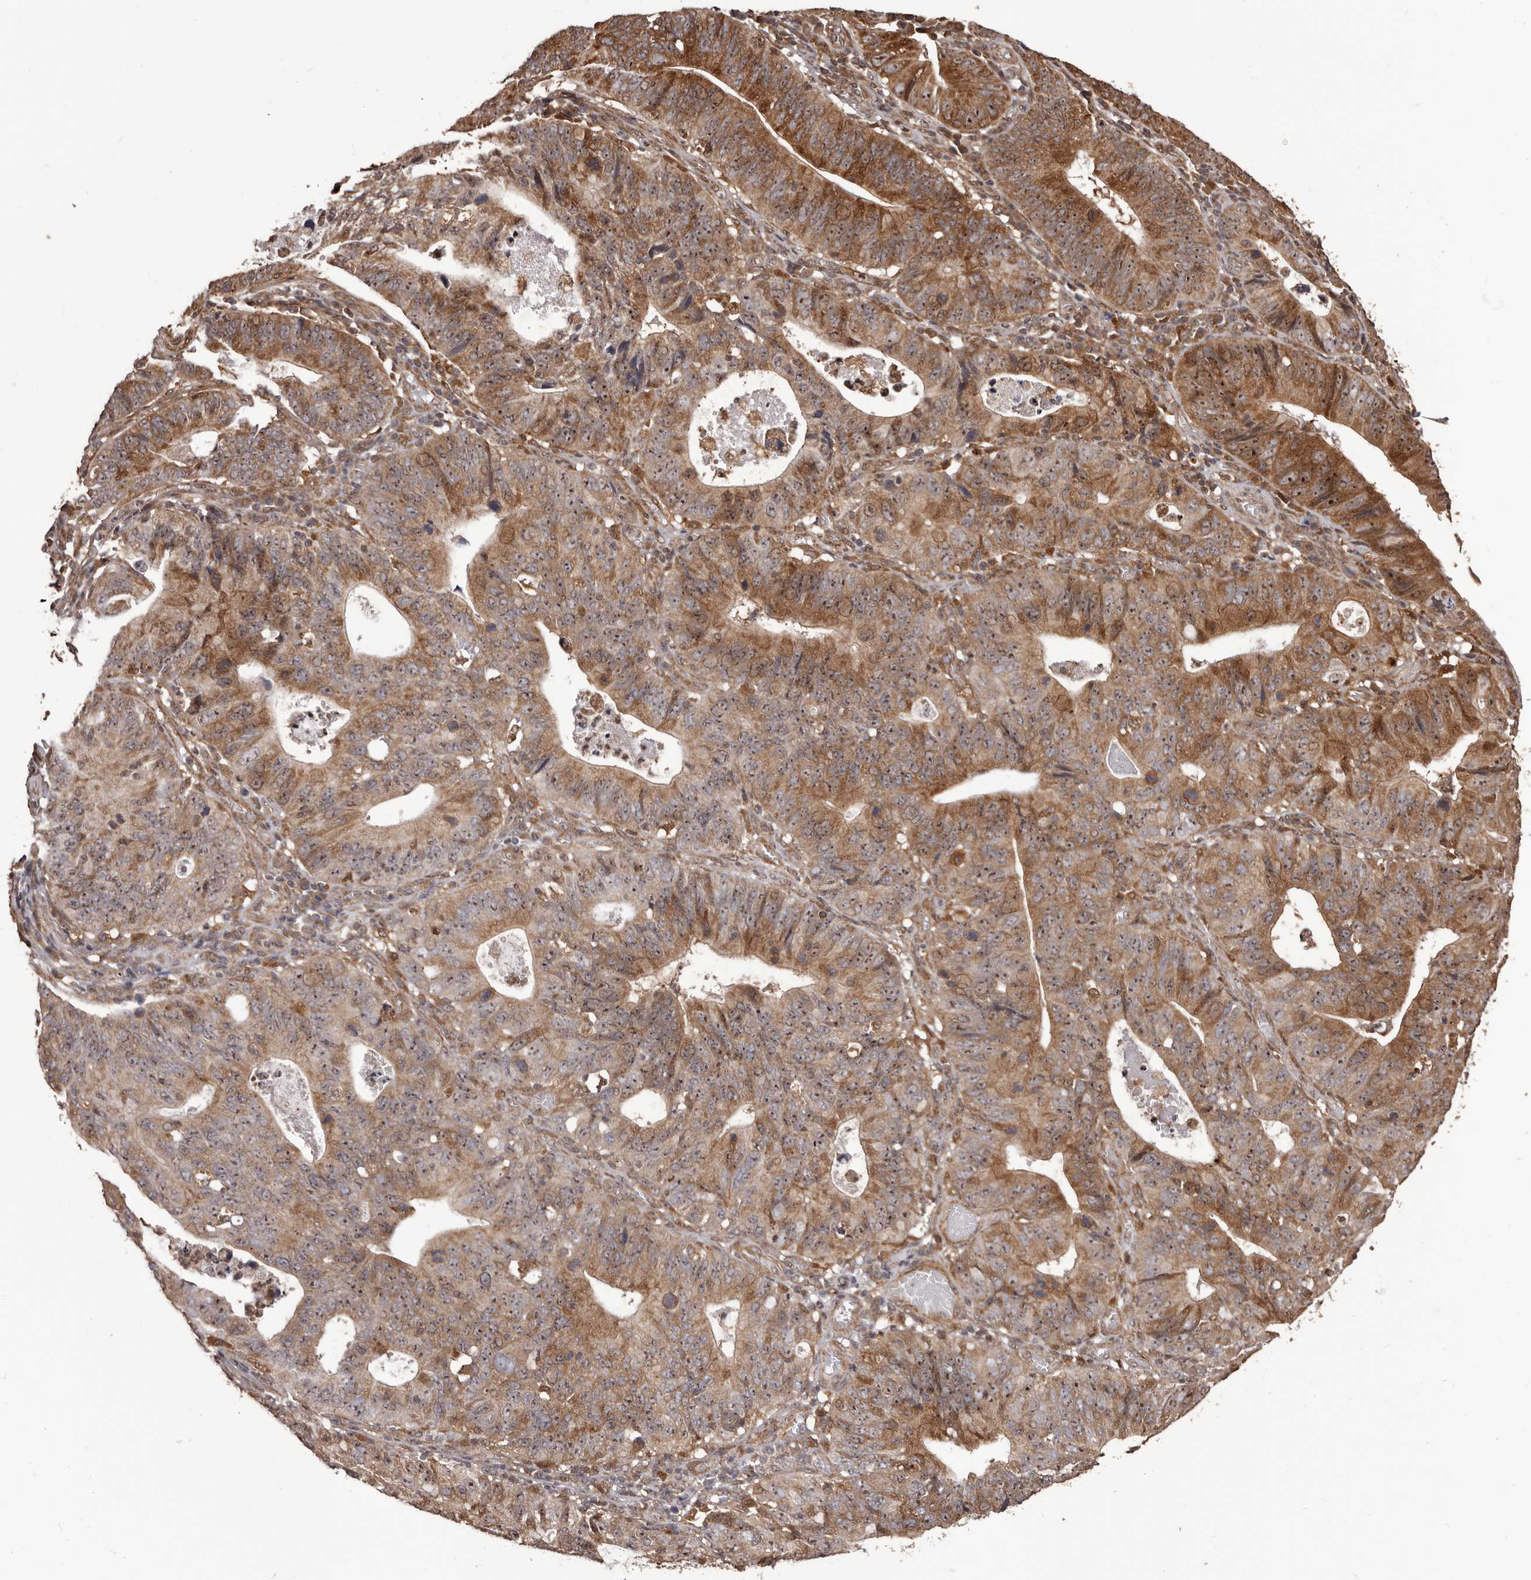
{"staining": {"intensity": "strong", "quantity": ">75%", "location": "cytoplasmic/membranous,nuclear"}, "tissue": "stomach cancer", "cell_type": "Tumor cells", "image_type": "cancer", "snomed": [{"axis": "morphology", "description": "Adenocarcinoma, NOS"}, {"axis": "topography", "description": "Stomach"}], "caption": "Immunohistochemical staining of human stomach adenocarcinoma demonstrates high levels of strong cytoplasmic/membranous and nuclear protein staining in about >75% of tumor cells. (brown staining indicates protein expression, while blue staining denotes nuclei).", "gene": "ZCCHC7", "patient": {"sex": "male", "age": 59}}